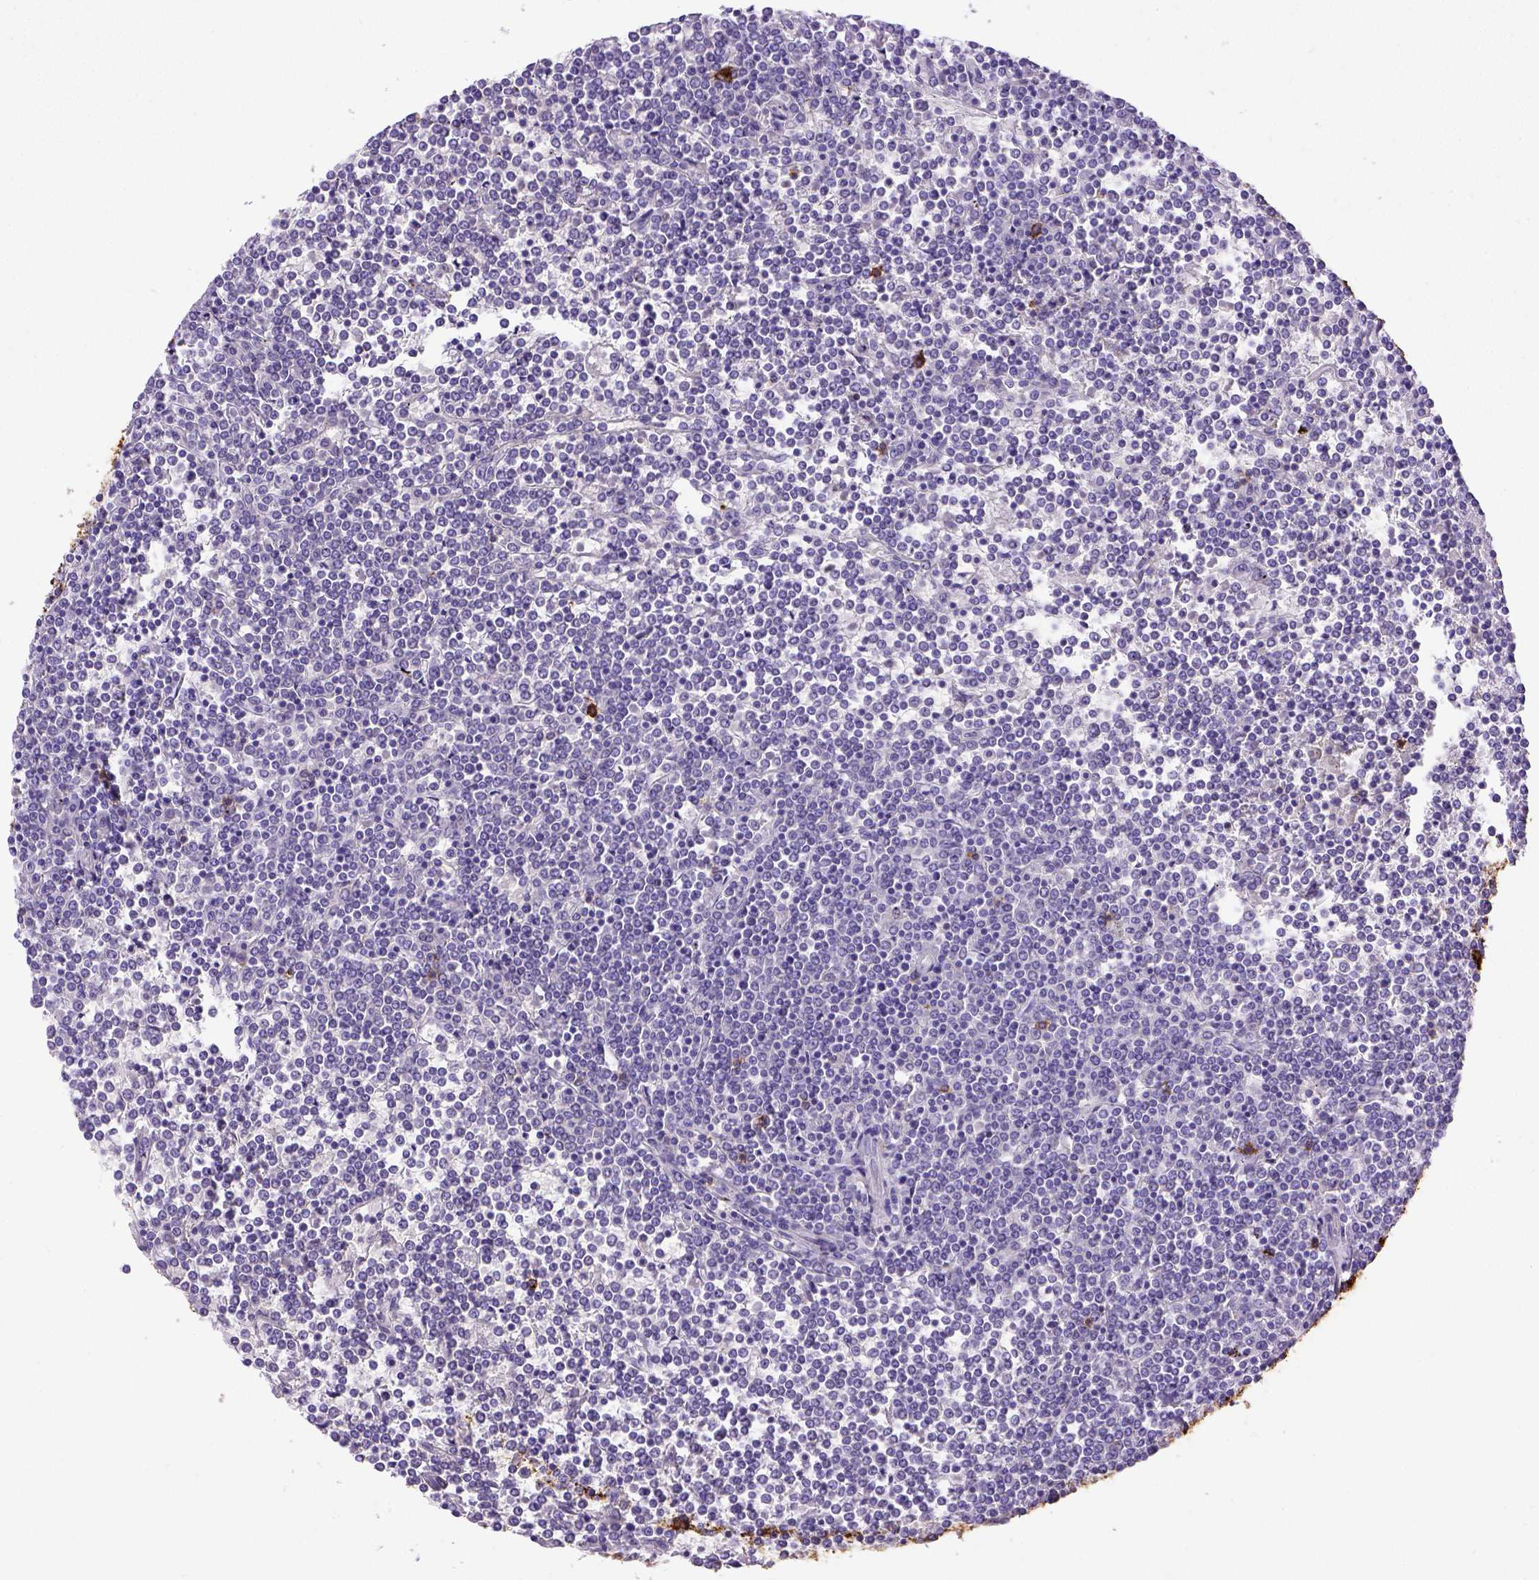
{"staining": {"intensity": "negative", "quantity": "none", "location": "none"}, "tissue": "lymphoma", "cell_type": "Tumor cells", "image_type": "cancer", "snomed": [{"axis": "morphology", "description": "Malignant lymphoma, non-Hodgkin's type, Low grade"}, {"axis": "topography", "description": "Spleen"}], "caption": "Human malignant lymphoma, non-Hodgkin's type (low-grade) stained for a protein using immunohistochemistry (IHC) displays no staining in tumor cells.", "gene": "B3GAT1", "patient": {"sex": "female", "age": 19}}